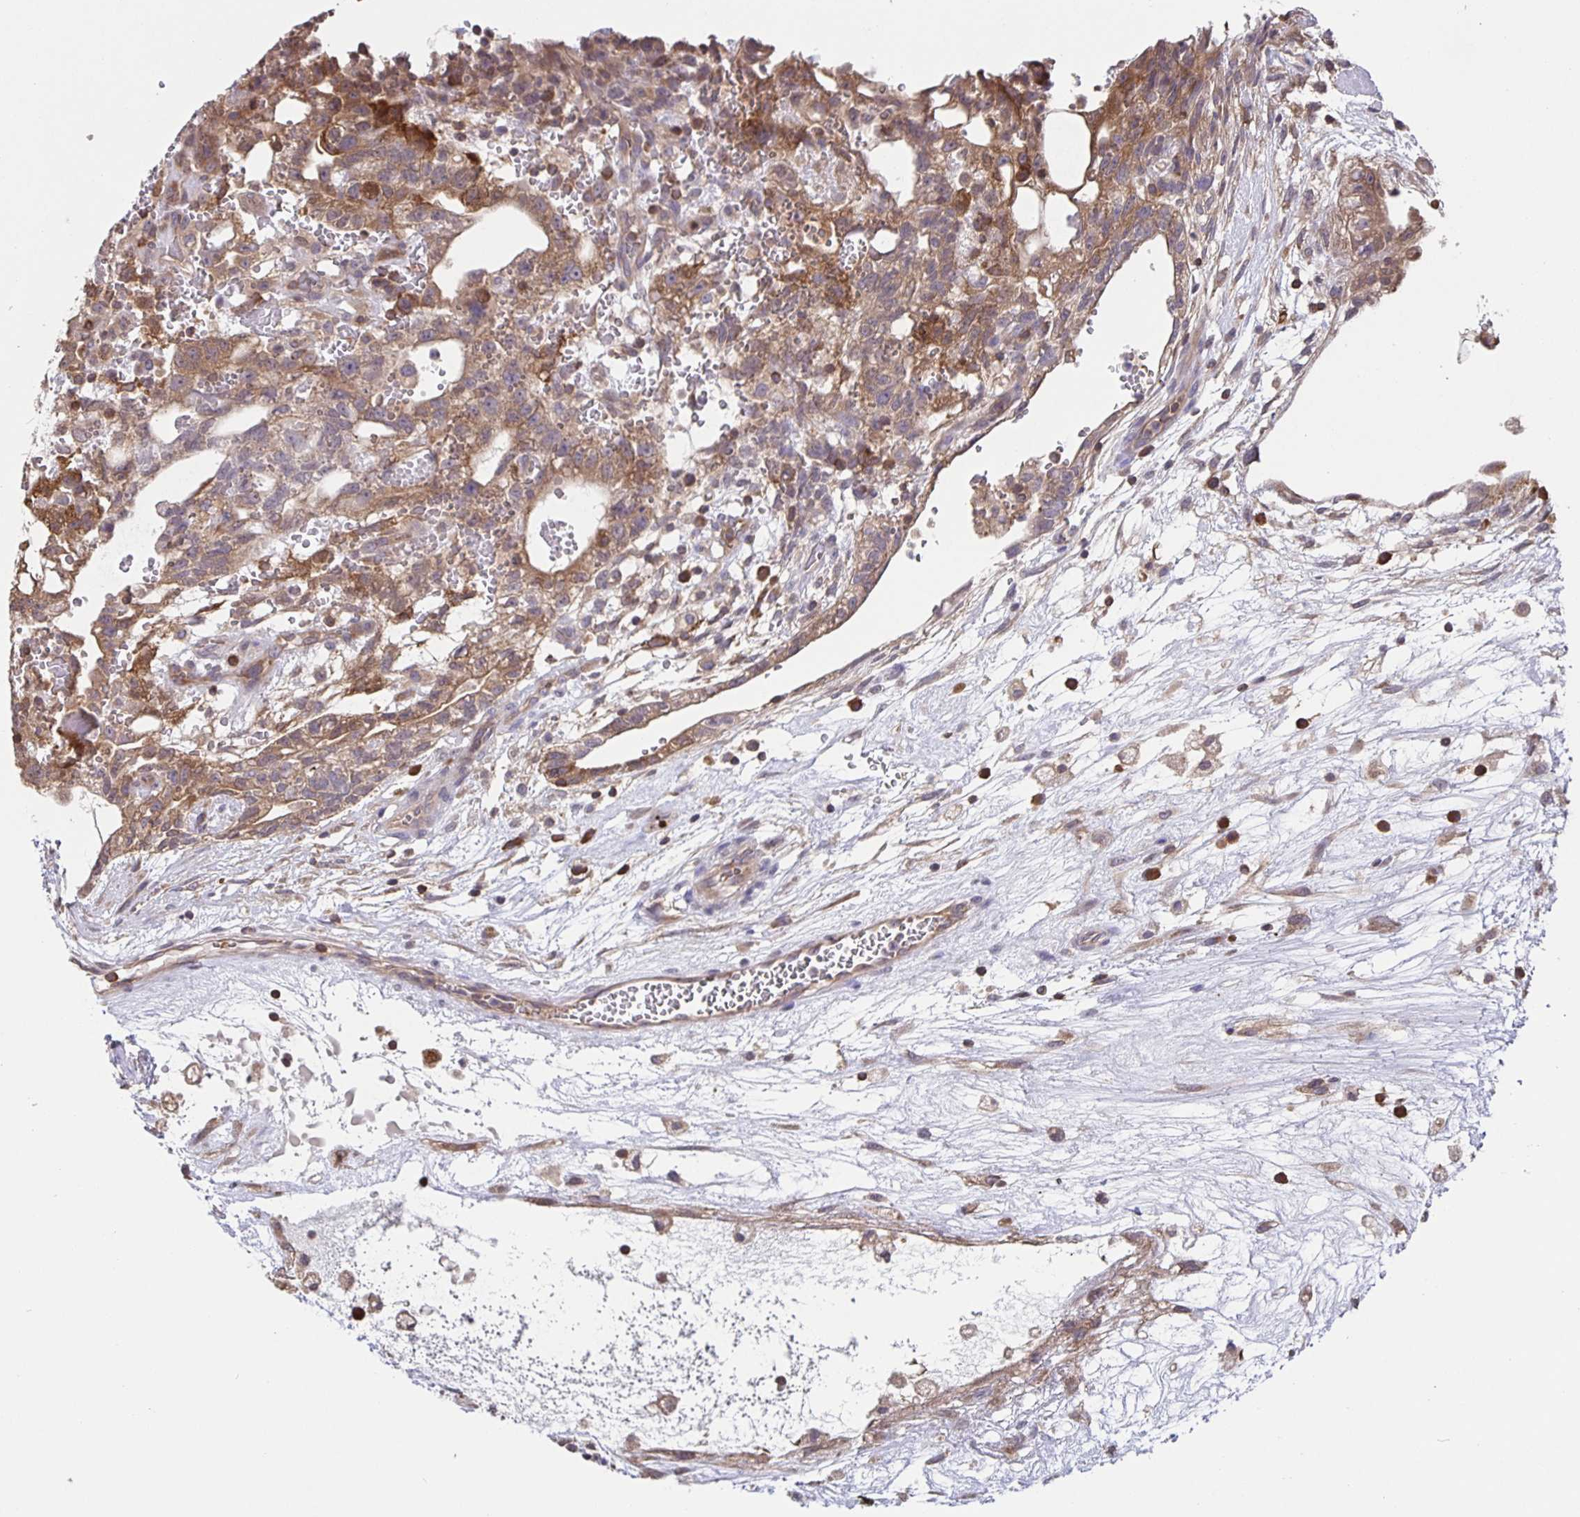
{"staining": {"intensity": "moderate", "quantity": ">75%", "location": "cytoplasmic/membranous"}, "tissue": "testis cancer", "cell_type": "Tumor cells", "image_type": "cancer", "snomed": [{"axis": "morphology", "description": "Normal tissue, NOS"}, {"axis": "morphology", "description": "Carcinoma, Embryonal, NOS"}, {"axis": "topography", "description": "Testis"}], "caption": "Human embryonal carcinoma (testis) stained with a brown dye reveals moderate cytoplasmic/membranous positive expression in approximately >75% of tumor cells.", "gene": "FEM1C", "patient": {"sex": "male", "age": 32}}